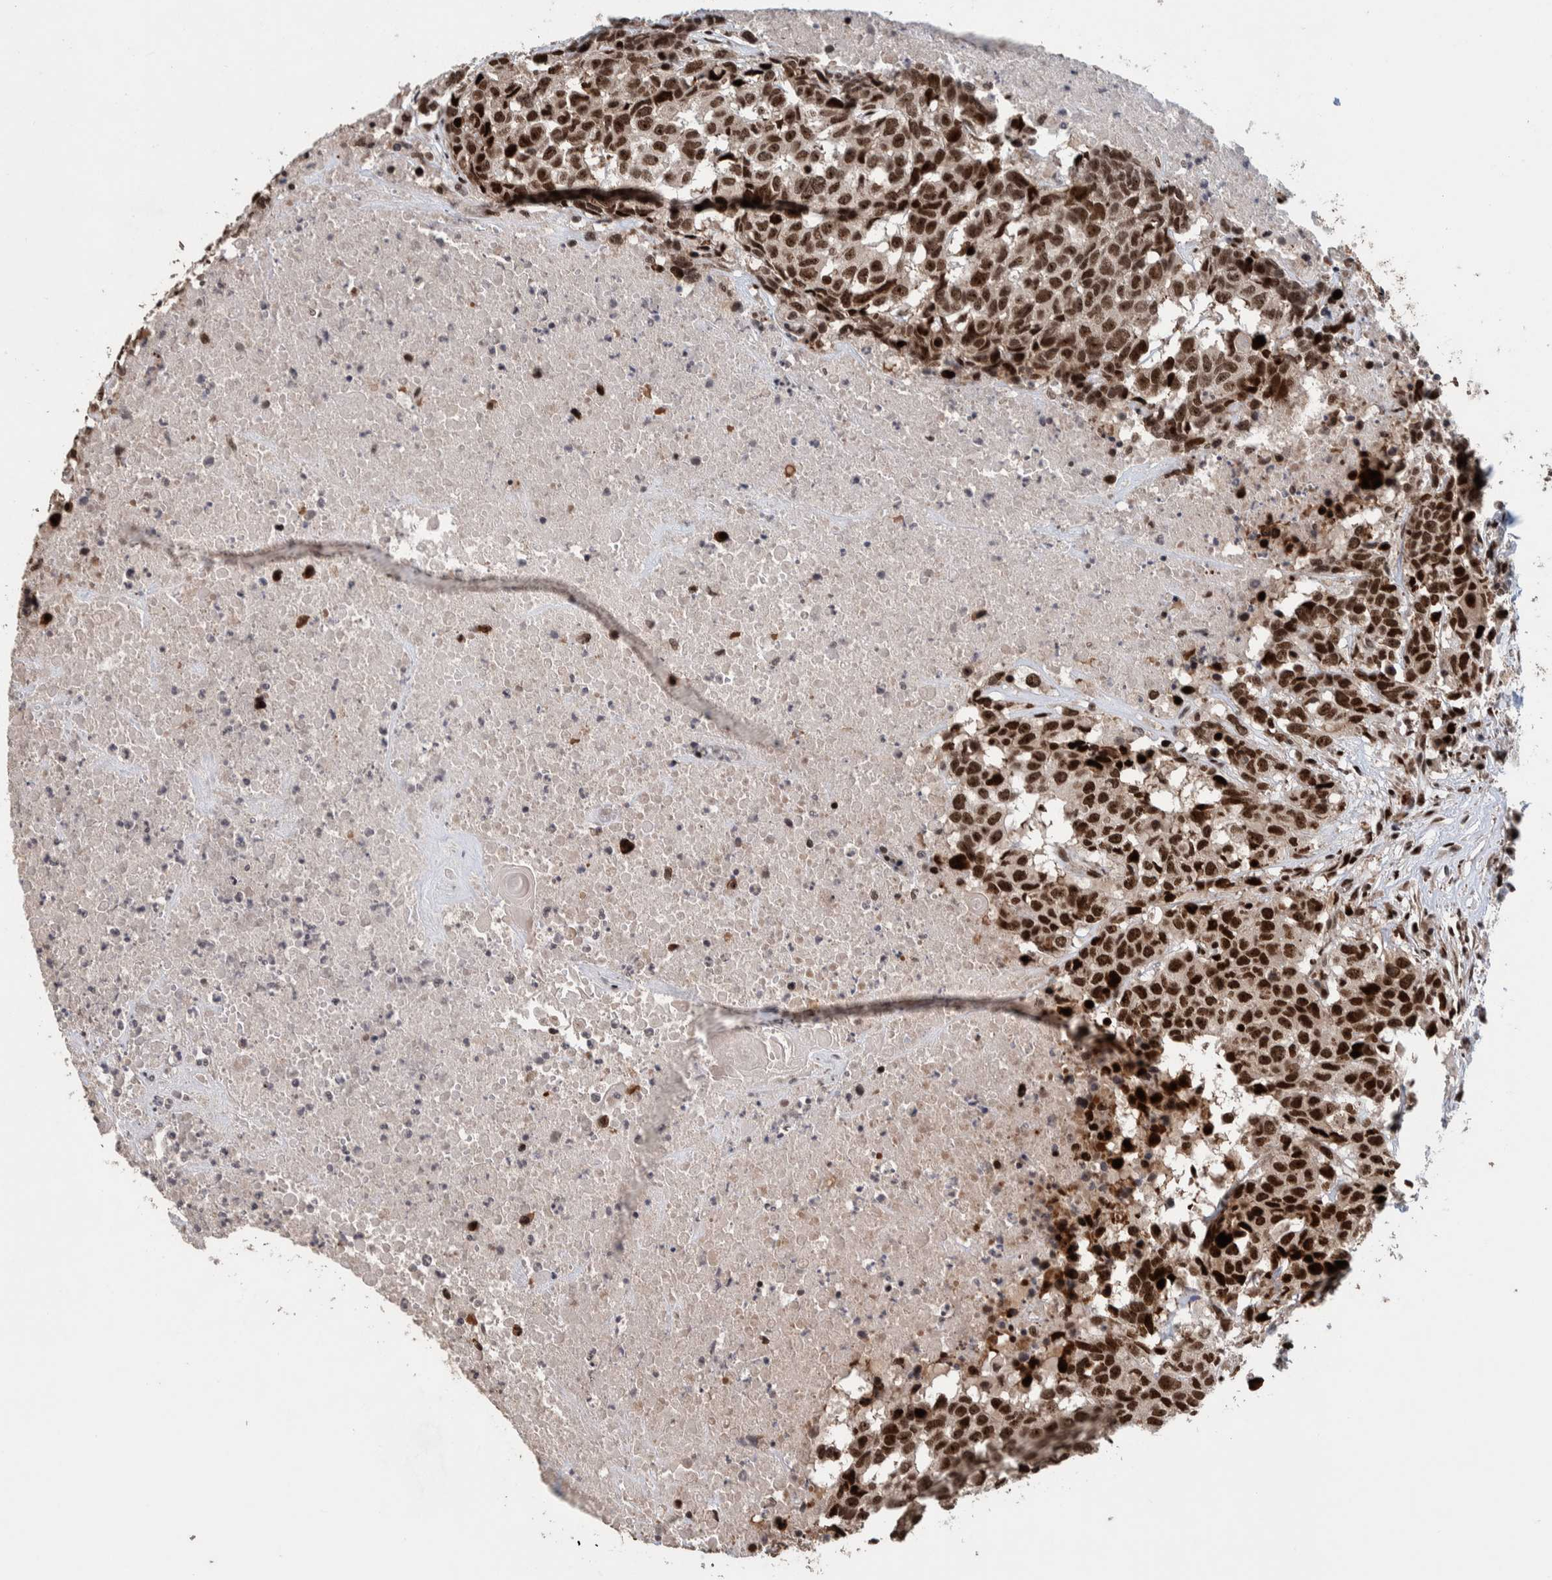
{"staining": {"intensity": "strong", "quantity": ">75%", "location": "nuclear"}, "tissue": "head and neck cancer", "cell_type": "Tumor cells", "image_type": "cancer", "snomed": [{"axis": "morphology", "description": "Squamous cell carcinoma, NOS"}, {"axis": "topography", "description": "Head-Neck"}], "caption": "DAB (3,3'-diaminobenzidine) immunohistochemical staining of human squamous cell carcinoma (head and neck) displays strong nuclear protein positivity in approximately >75% of tumor cells. (DAB (3,3'-diaminobenzidine) = brown stain, brightfield microscopy at high magnification).", "gene": "CHD4", "patient": {"sex": "male", "age": 66}}